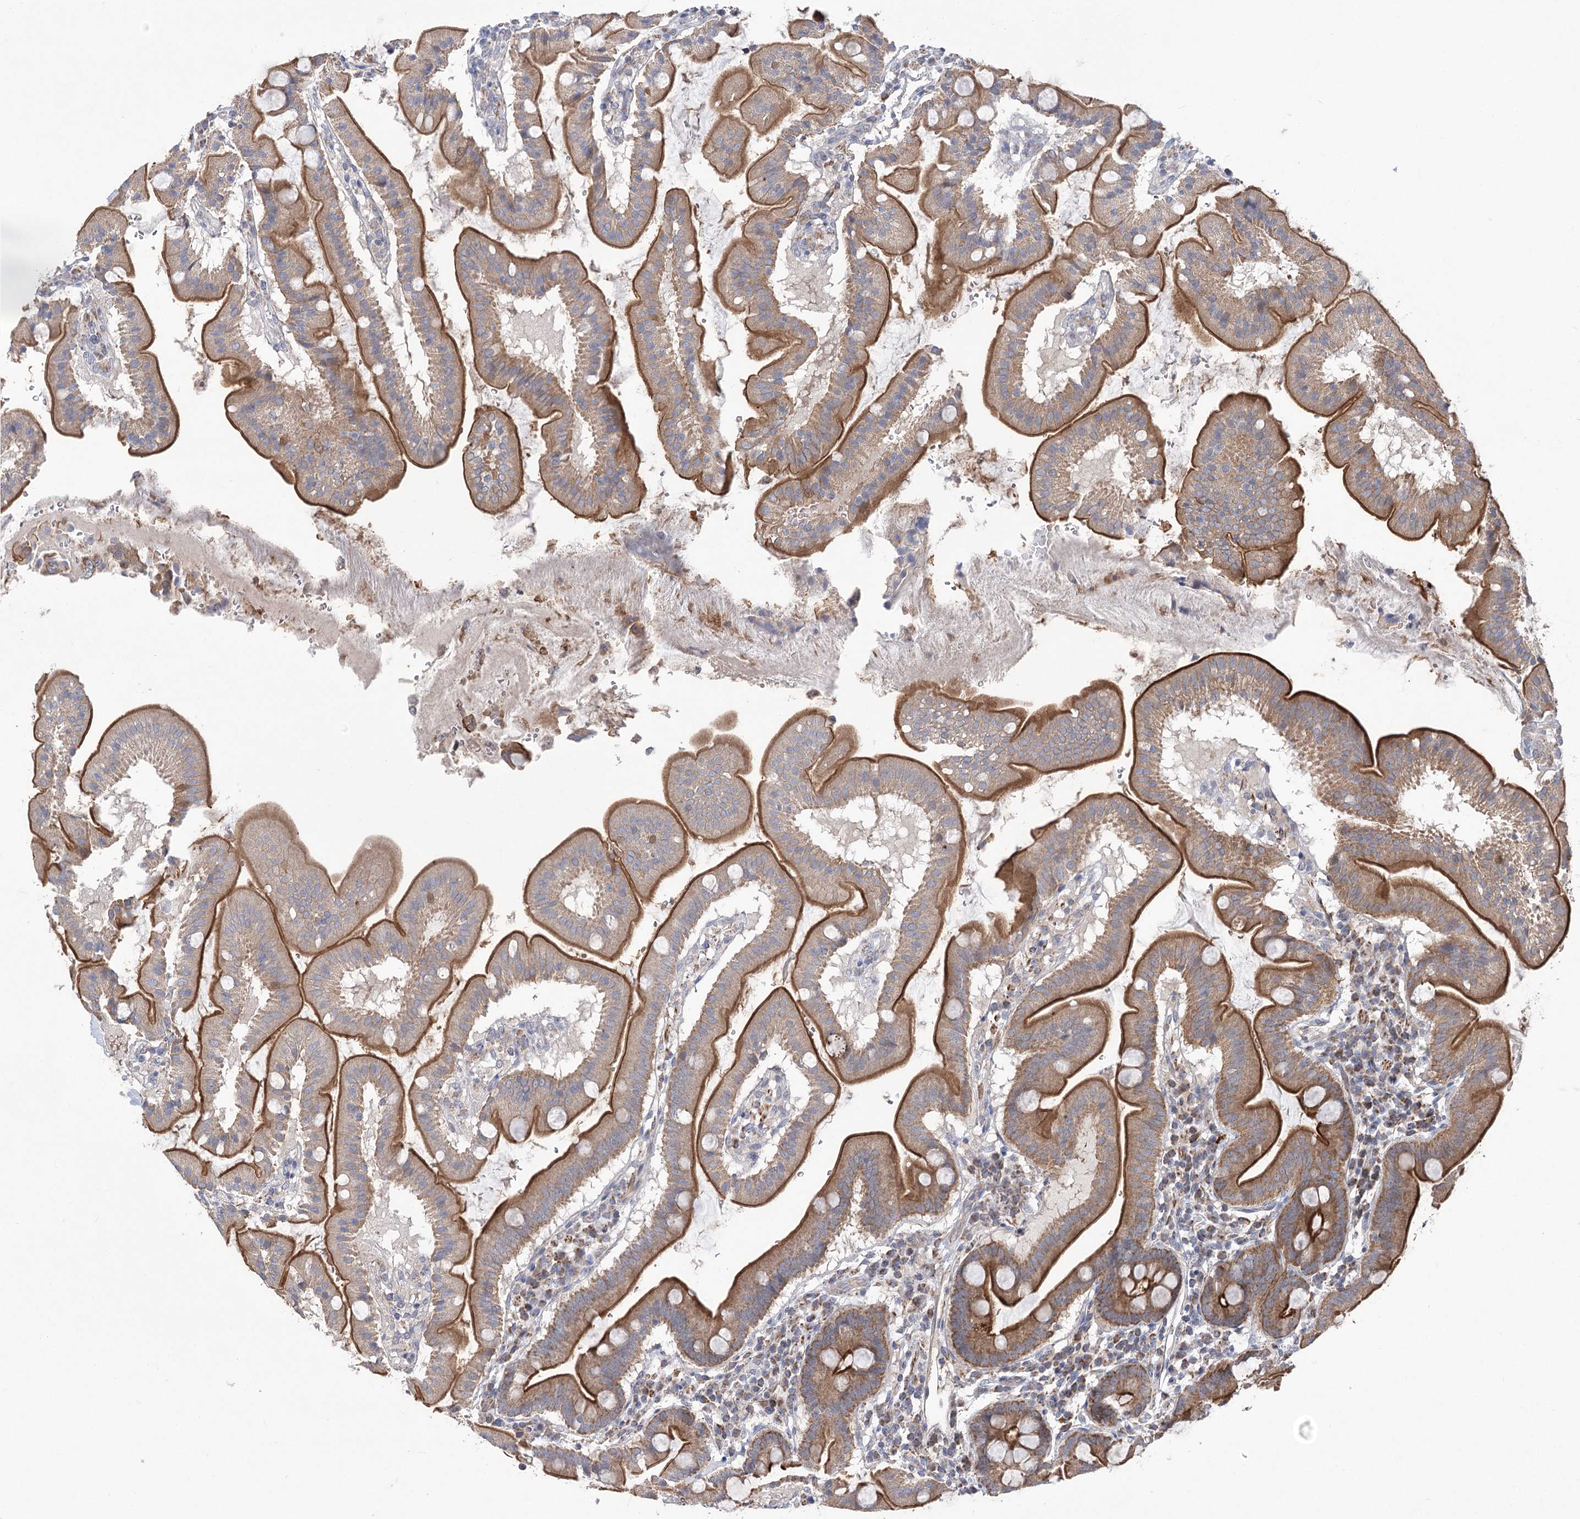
{"staining": {"intensity": "strong", "quantity": ">75%", "location": "cytoplasmic/membranous"}, "tissue": "duodenum", "cell_type": "Glandular cells", "image_type": "normal", "snomed": [{"axis": "morphology", "description": "Normal tissue, NOS"}, {"axis": "morphology", "description": "Adenocarcinoma, NOS"}, {"axis": "topography", "description": "Pancreas"}, {"axis": "topography", "description": "Duodenum"}], "caption": "Normal duodenum exhibits strong cytoplasmic/membranous staining in approximately >75% of glandular cells, visualized by immunohistochemistry.", "gene": "ECHDC3", "patient": {"sex": "male", "age": 50}}